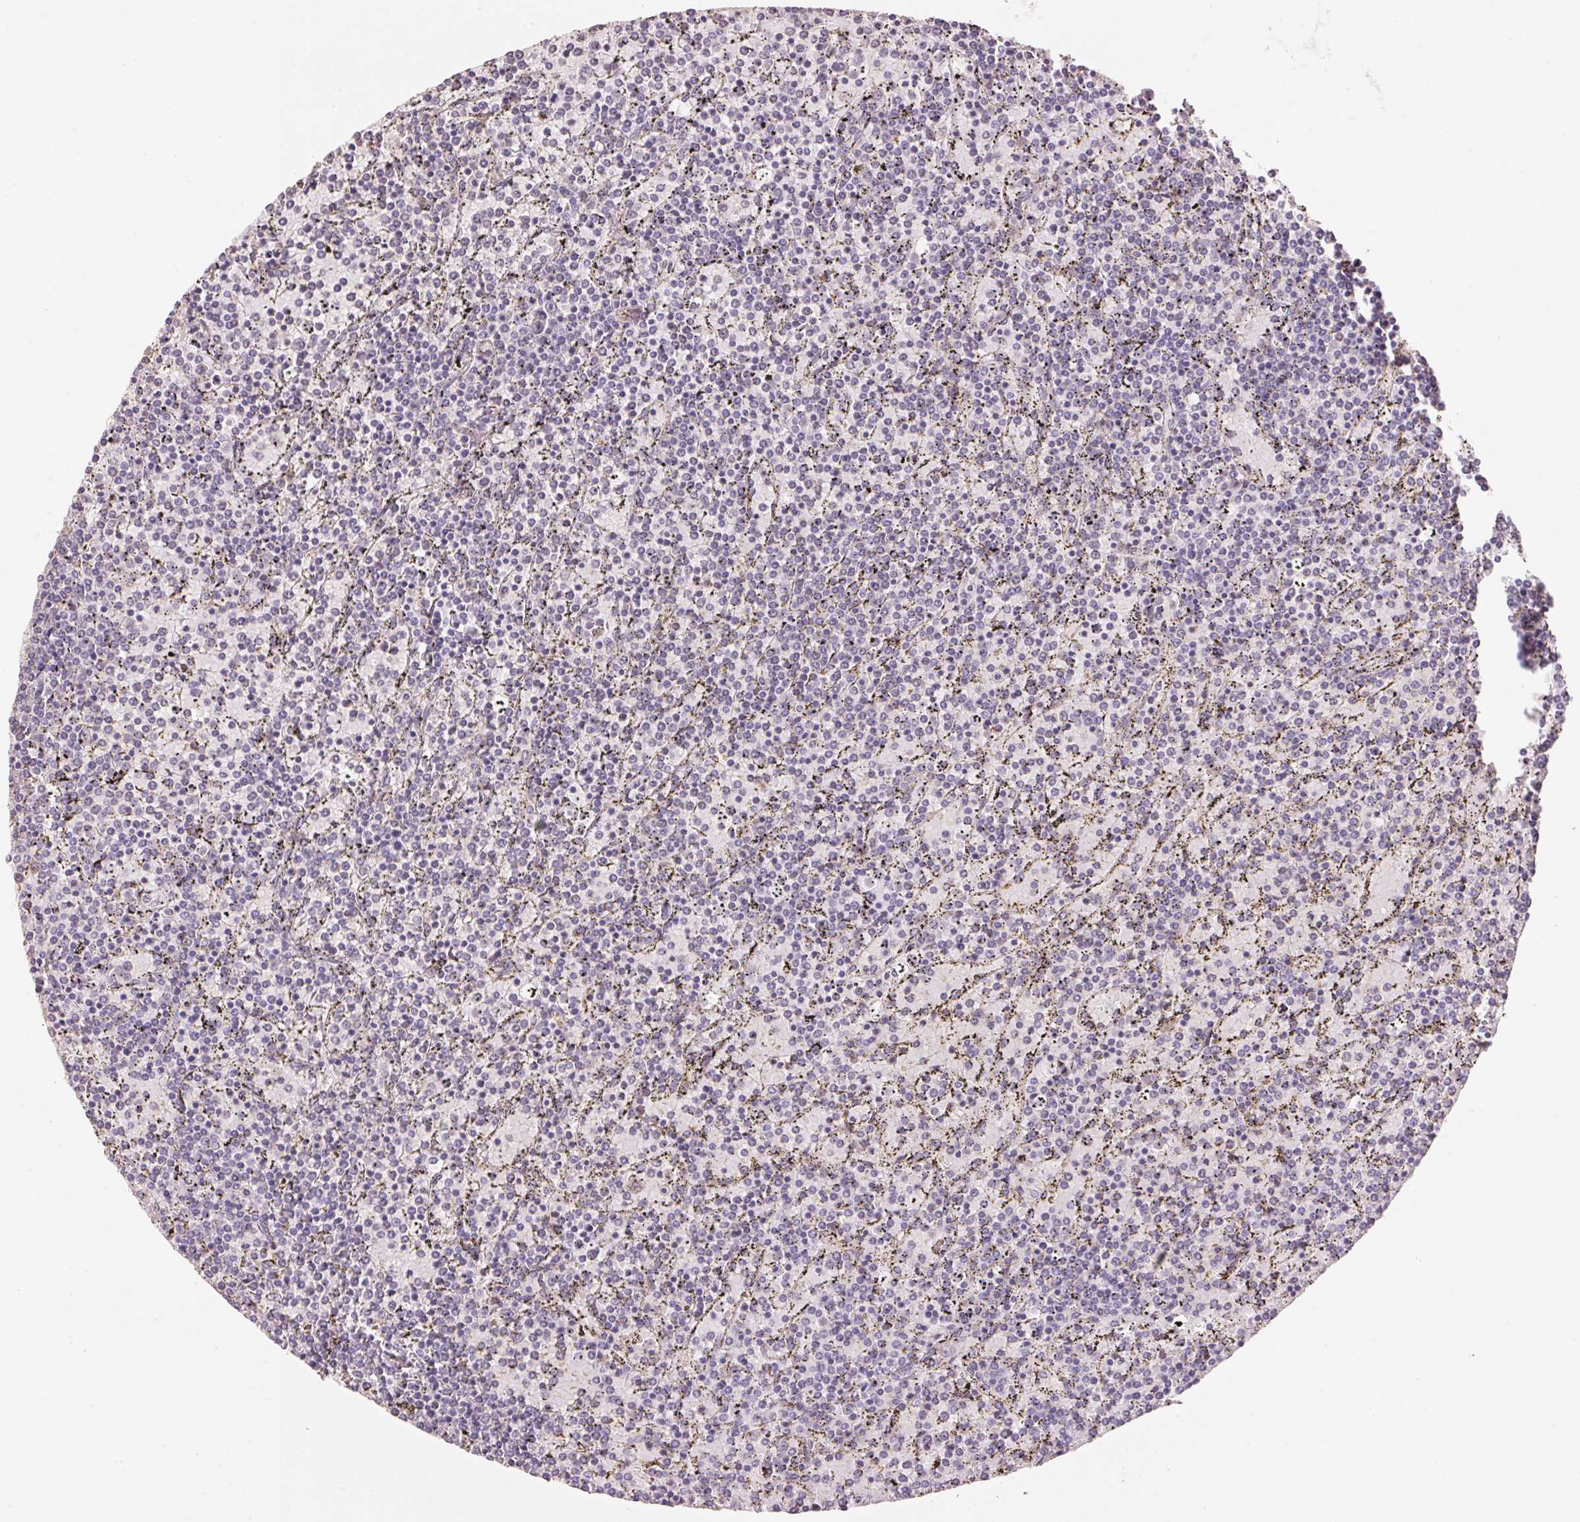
{"staining": {"intensity": "negative", "quantity": "none", "location": "none"}, "tissue": "lymphoma", "cell_type": "Tumor cells", "image_type": "cancer", "snomed": [{"axis": "morphology", "description": "Malignant lymphoma, non-Hodgkin's type, Low grade"}, {"axis": "topography", "description": "Spleen"}], "caption": "Immunohistochemistry (IHC) photomicrograph of neoplastic tissue: lymphoma stained with DAB (3,3'-diaminobenzidine) shows no significant protein staining in tumor cells.", "gene": "LYZL6", "patient": {"sex": "female", "age": 77}}